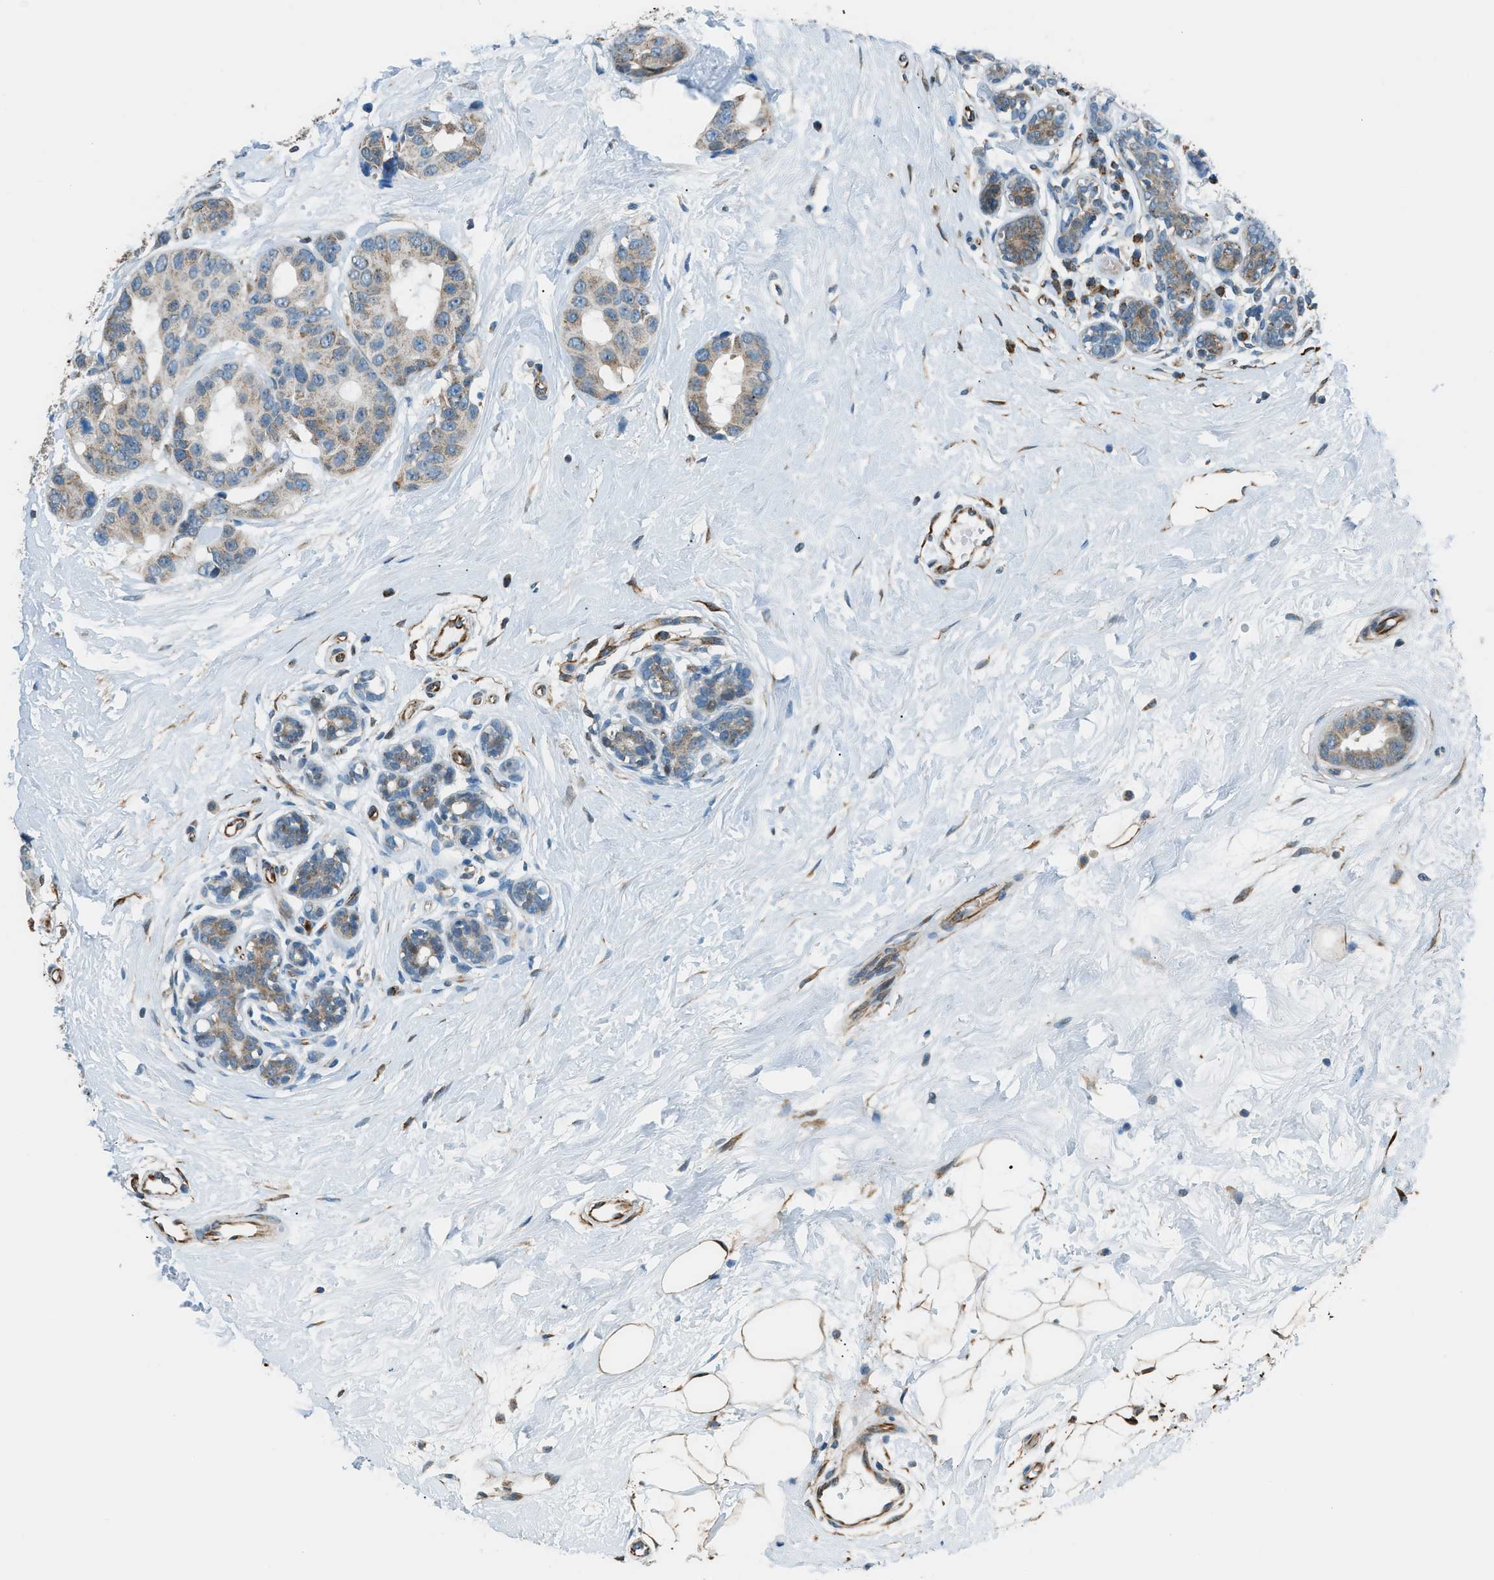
{"staining": {"intensity": "weak", "quantity": "25%-75%", "location": "cytoplasmic/membranous"}, "tissue": "breast cancer", "cell_type": "Tumor cells", "image_type": "cancer", "snomed": [{"axis": "morphology", "description": "Normal tissue, NOS"}, {"axis": "morphology", "description": "Duct carcinoma"}, {"axis": "topography", "description": "Breast"}], "caption": "An image of human breast cancer (intraductal carcinoma) stained for a protein demonstrates weak cytoplasmic/membranous brown staining in tumor cells.", "gene": "PIGG", "patient": {"sex": "female", "age": 39}}